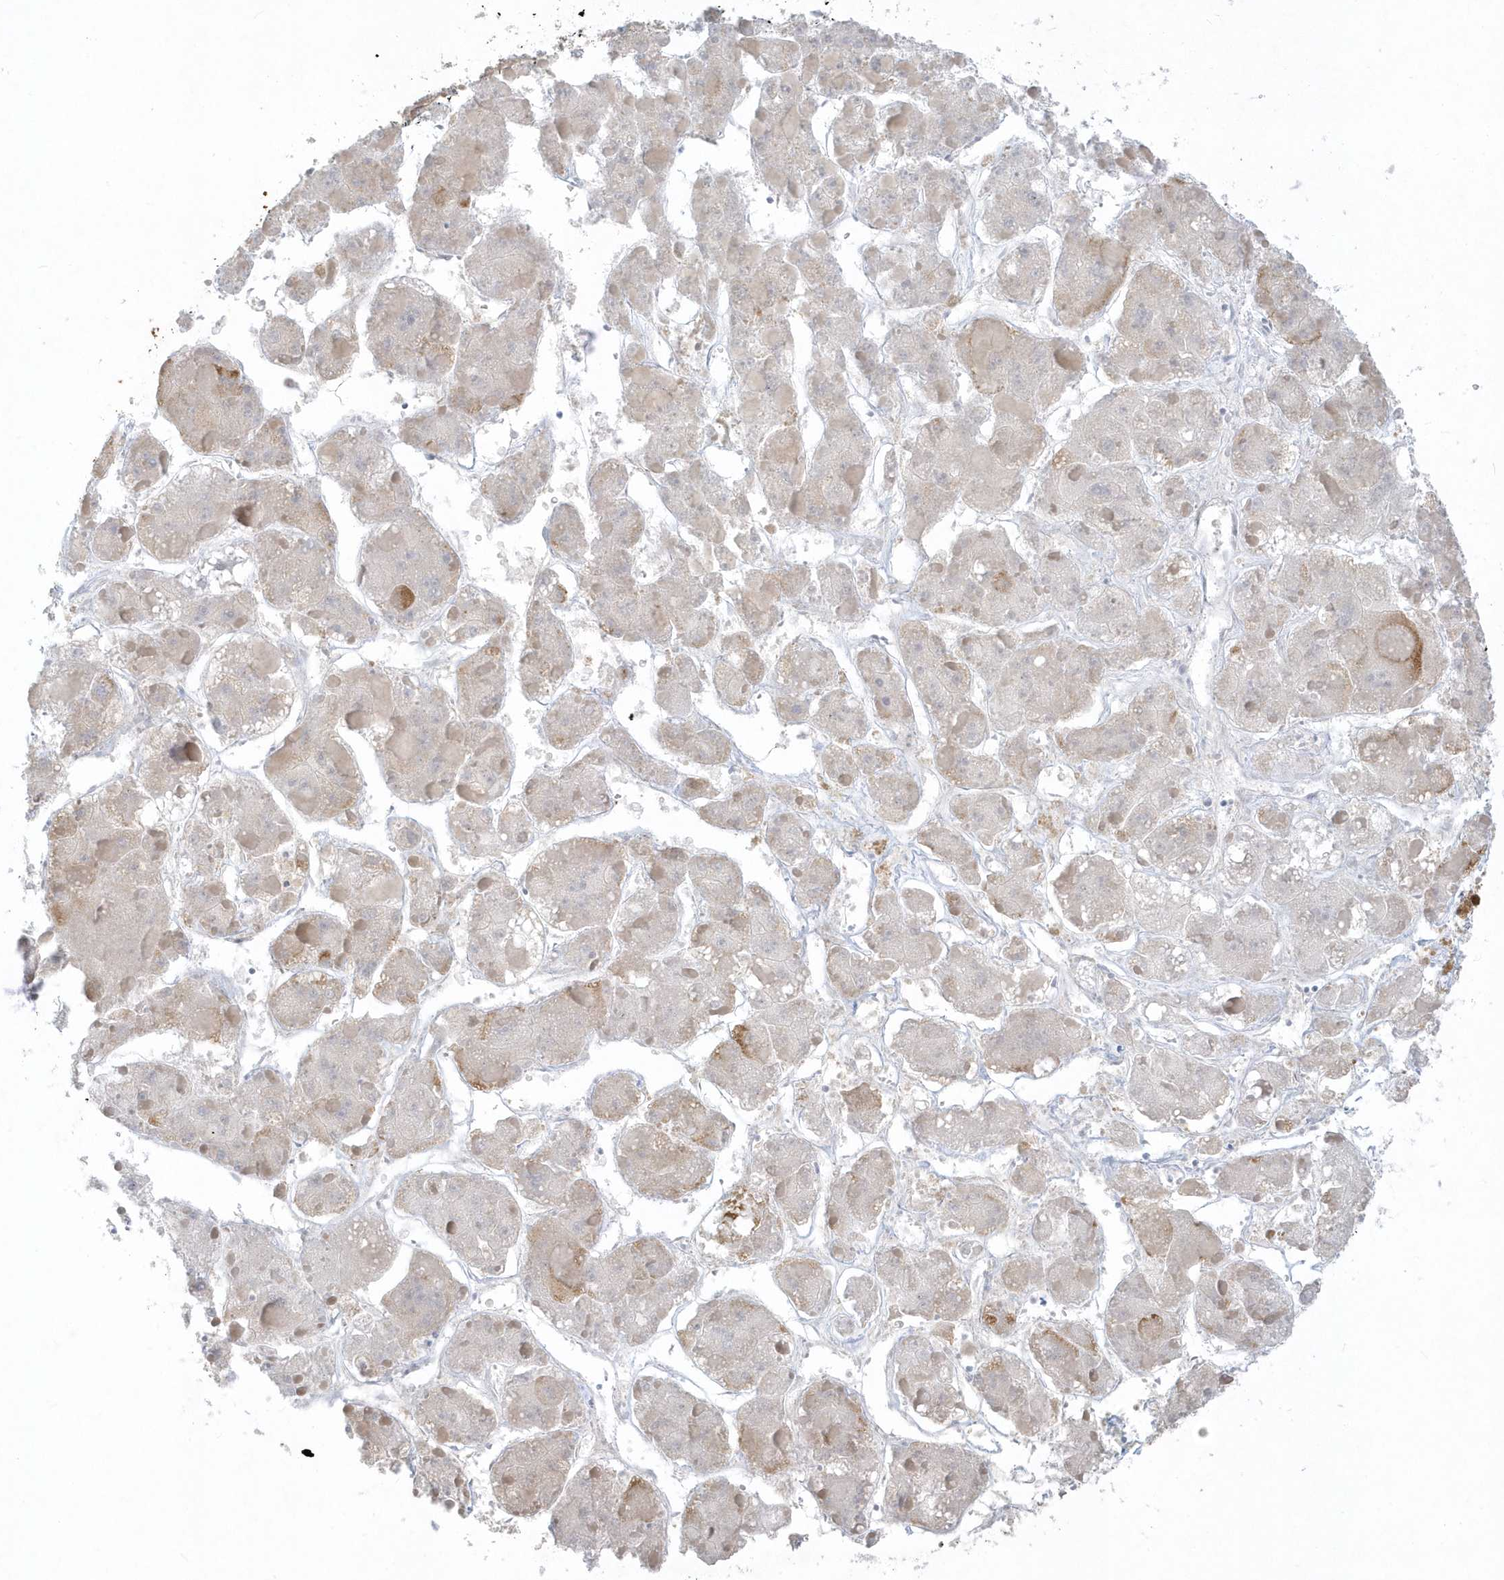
{"staining": {"intensity": "weak", "quantity": "<25%", "location": "cytoplasmic/membranous"}, "tissue": "liver cancer", "cell_type": "Tumor cells", "image_type": "cancer", "snomed": [{"axis": "morphology", "description": "Carcinoma, Hepatocellular, NOS"}, {"axis": "topography", "description": "Liver"}], "caption": "Human liver cancer (hepatocellular carcinoma) stained for a protein using immunohistochemistry demonstrates no positivity in tumor cells.", "gene": "THADA", "patient": {"sex": "female", "age": 73}}